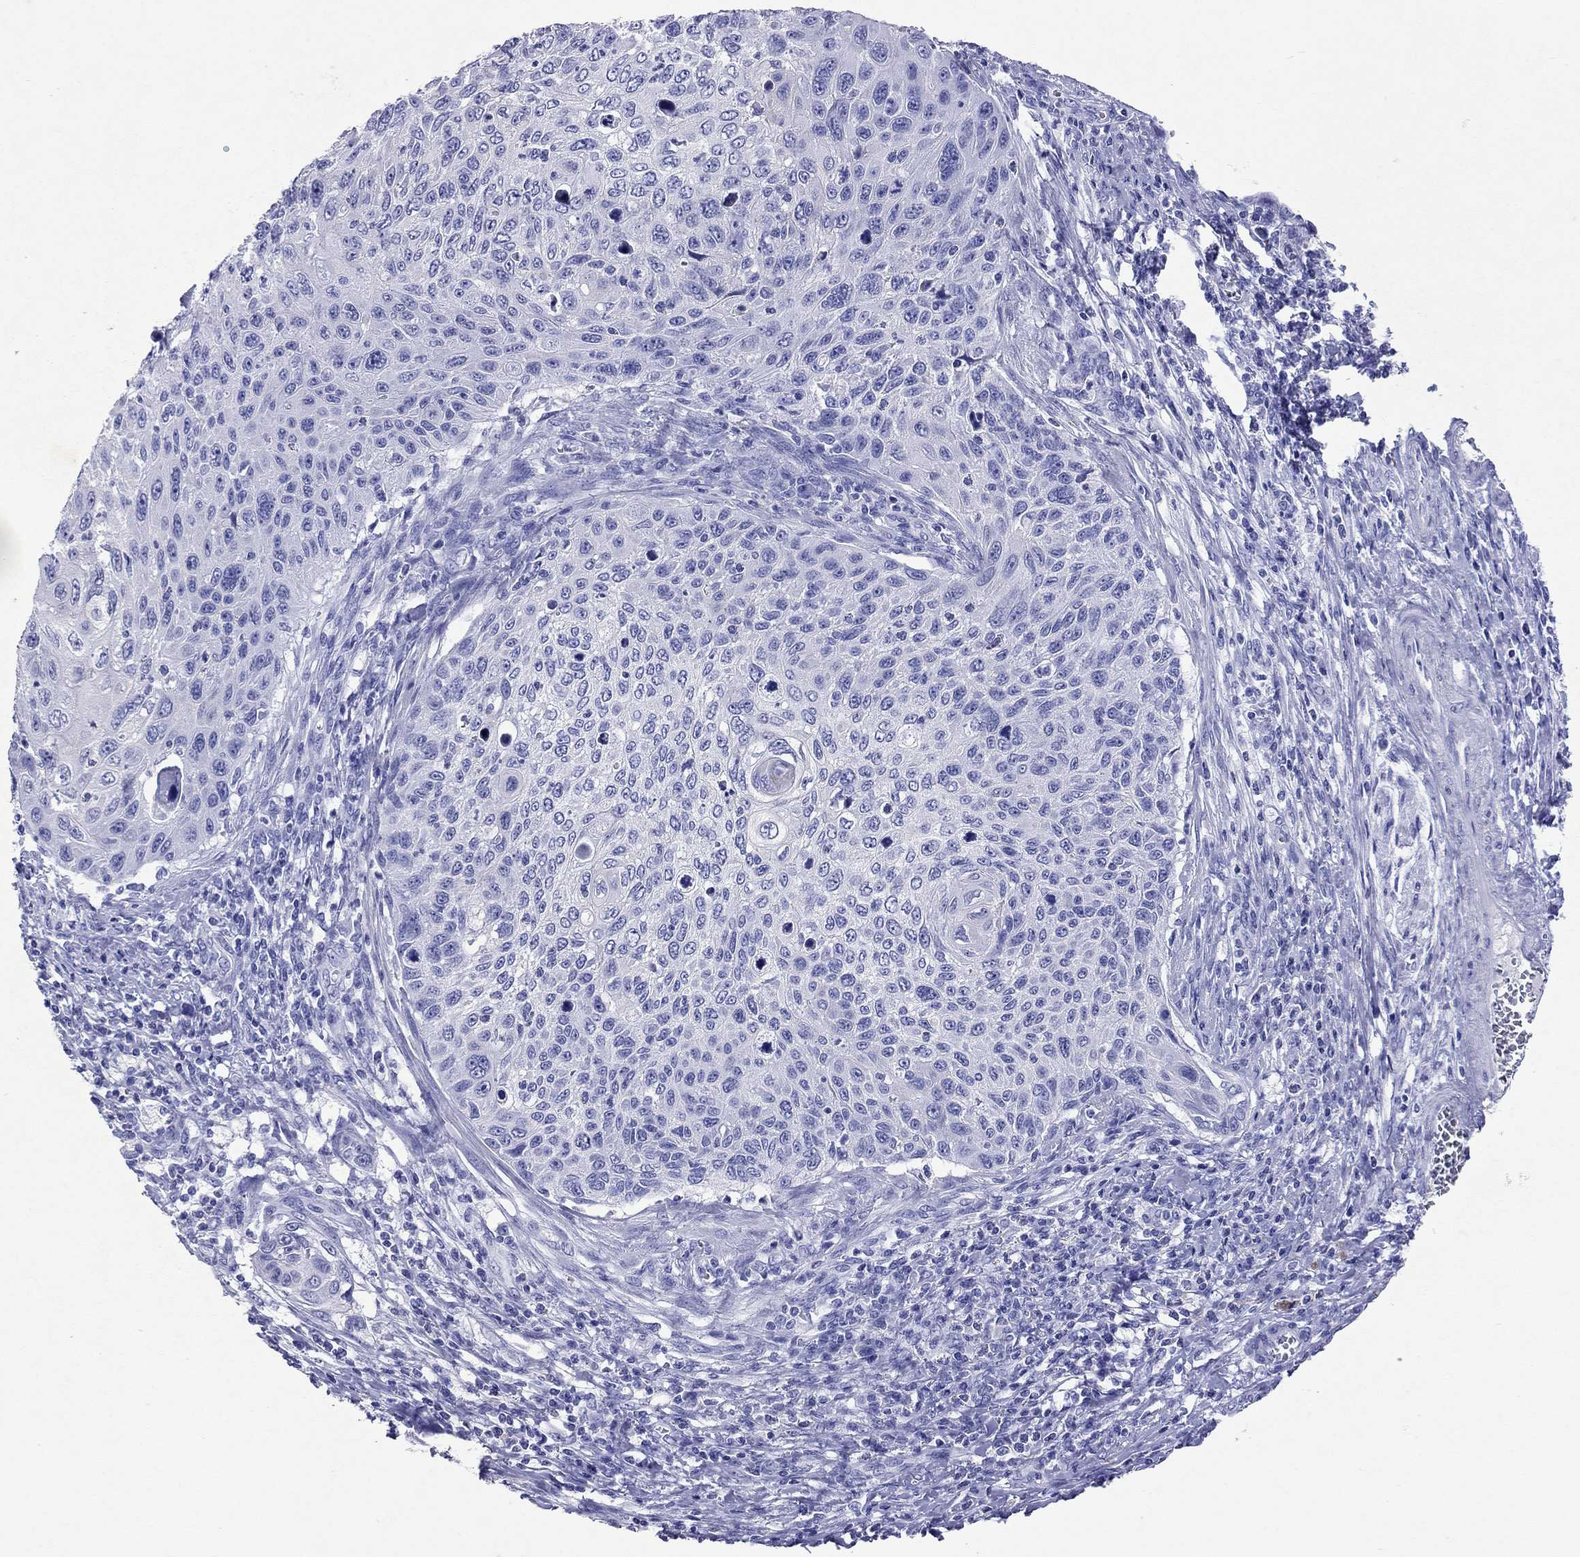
{"staining": {"intensity": "negative", "quantity": "none", "location": "none"}, "tissue": "cervical cancer", "cell_type": "Tumor cells", "image_type": "cancer", "snomed": [{"axis": "morphology", "description": "Squamous cell carcinoma, NOS"}, {"axis": "topography", "description": "Cervix"}], "caption": "High power microscopy photomicrograph of an immunohistochemistry (IHC) photomicrograph of squamous cell carcinoma (cervical), revealing no significant expression in tumor cells.", "gene": "ARMC12", "patient": {"sex": "female", "age": 70}}